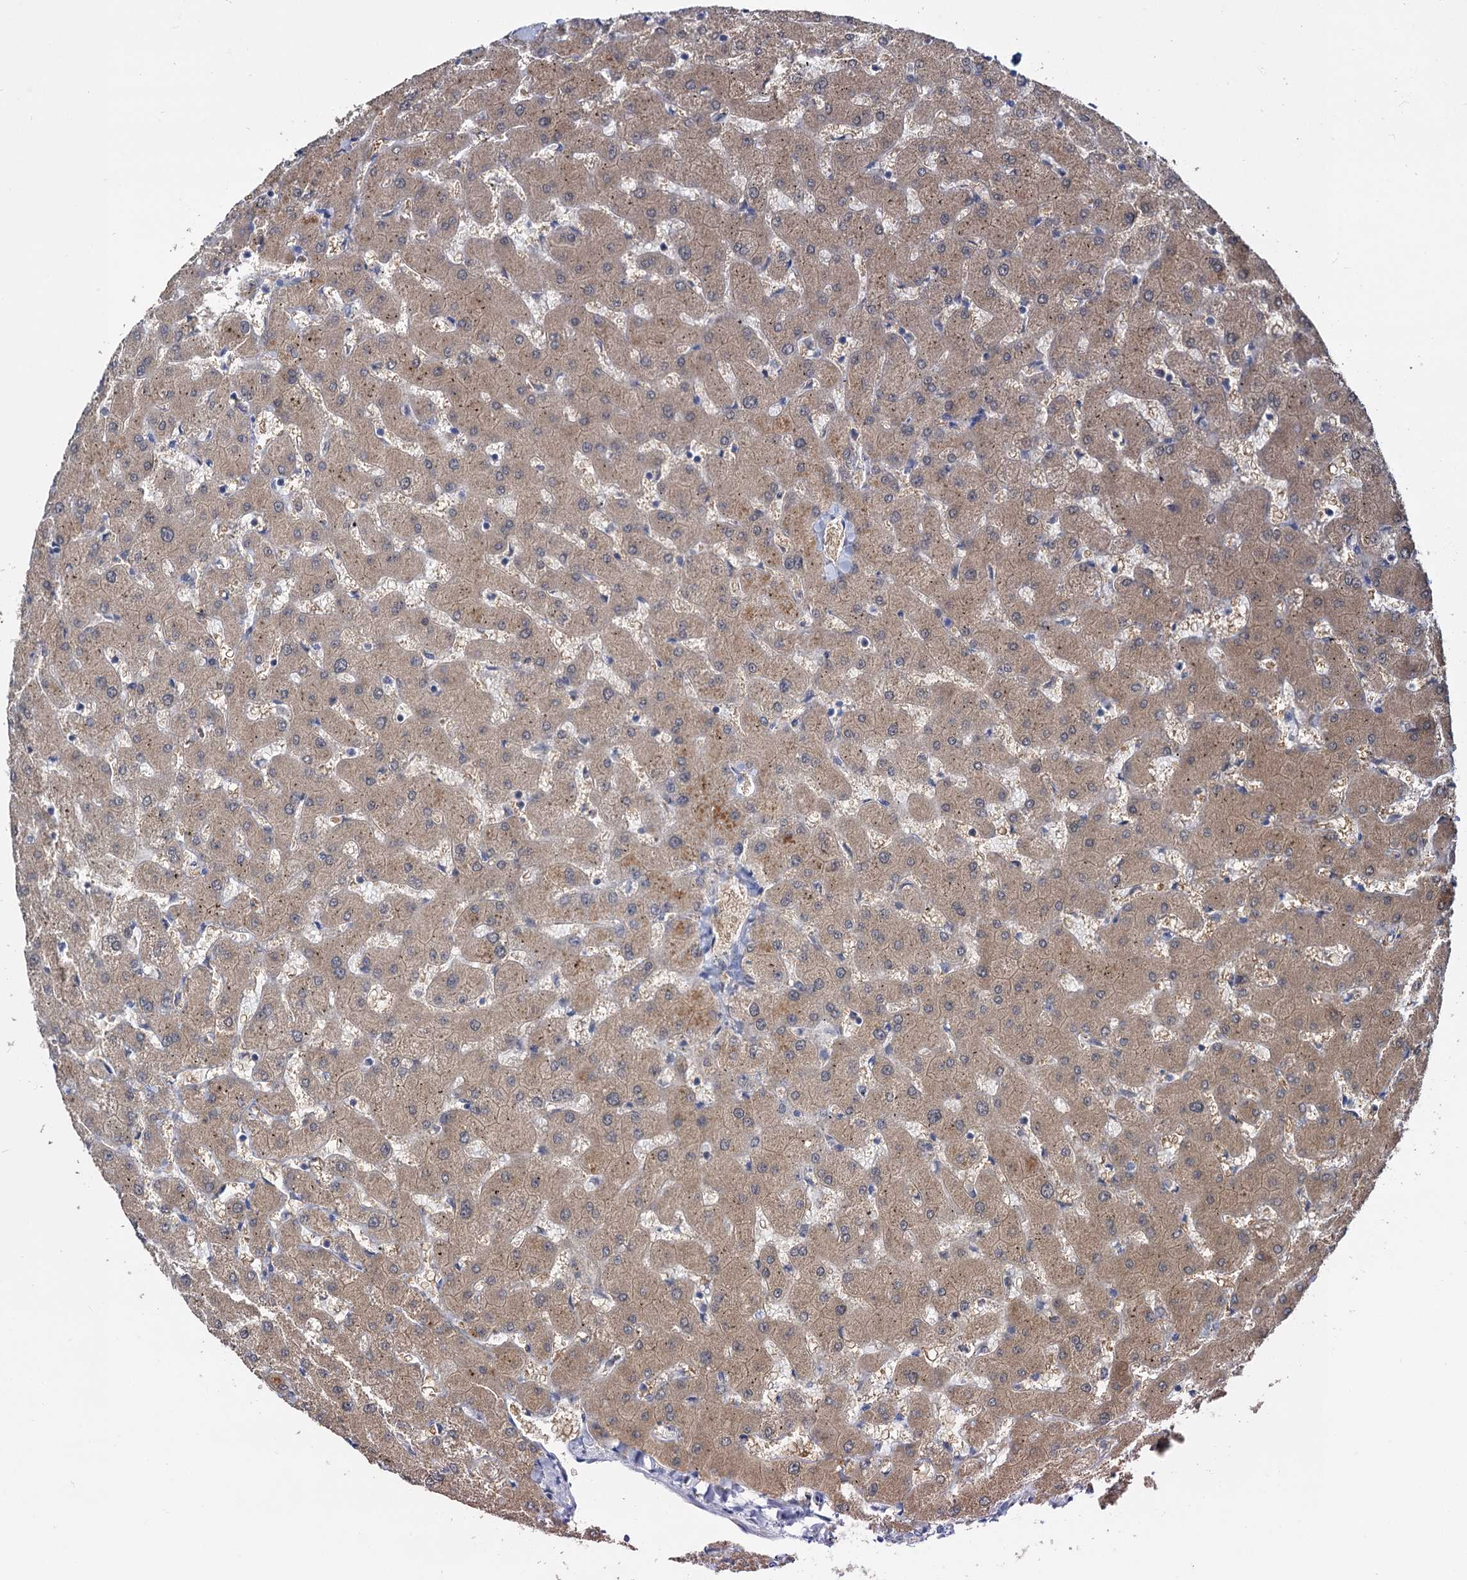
{"staining": {"intensity": "negative", "quantity": "none", "location": "none"}, "tissue": "liver", "cell_type": "Cholangiocytes", "image_type": "normal", "snomed": [{"axis": "morphology", "description": "Normal tissue, NOS"}, {"axis": "topography", "description": "Liver"}], "caption": "IHC image of unremarkable liver stained for a protein (brown), which displays no expression in cholangiocytes.", "gene": "ANKRD42", "patient": {"sex": "female", "age": 63}}